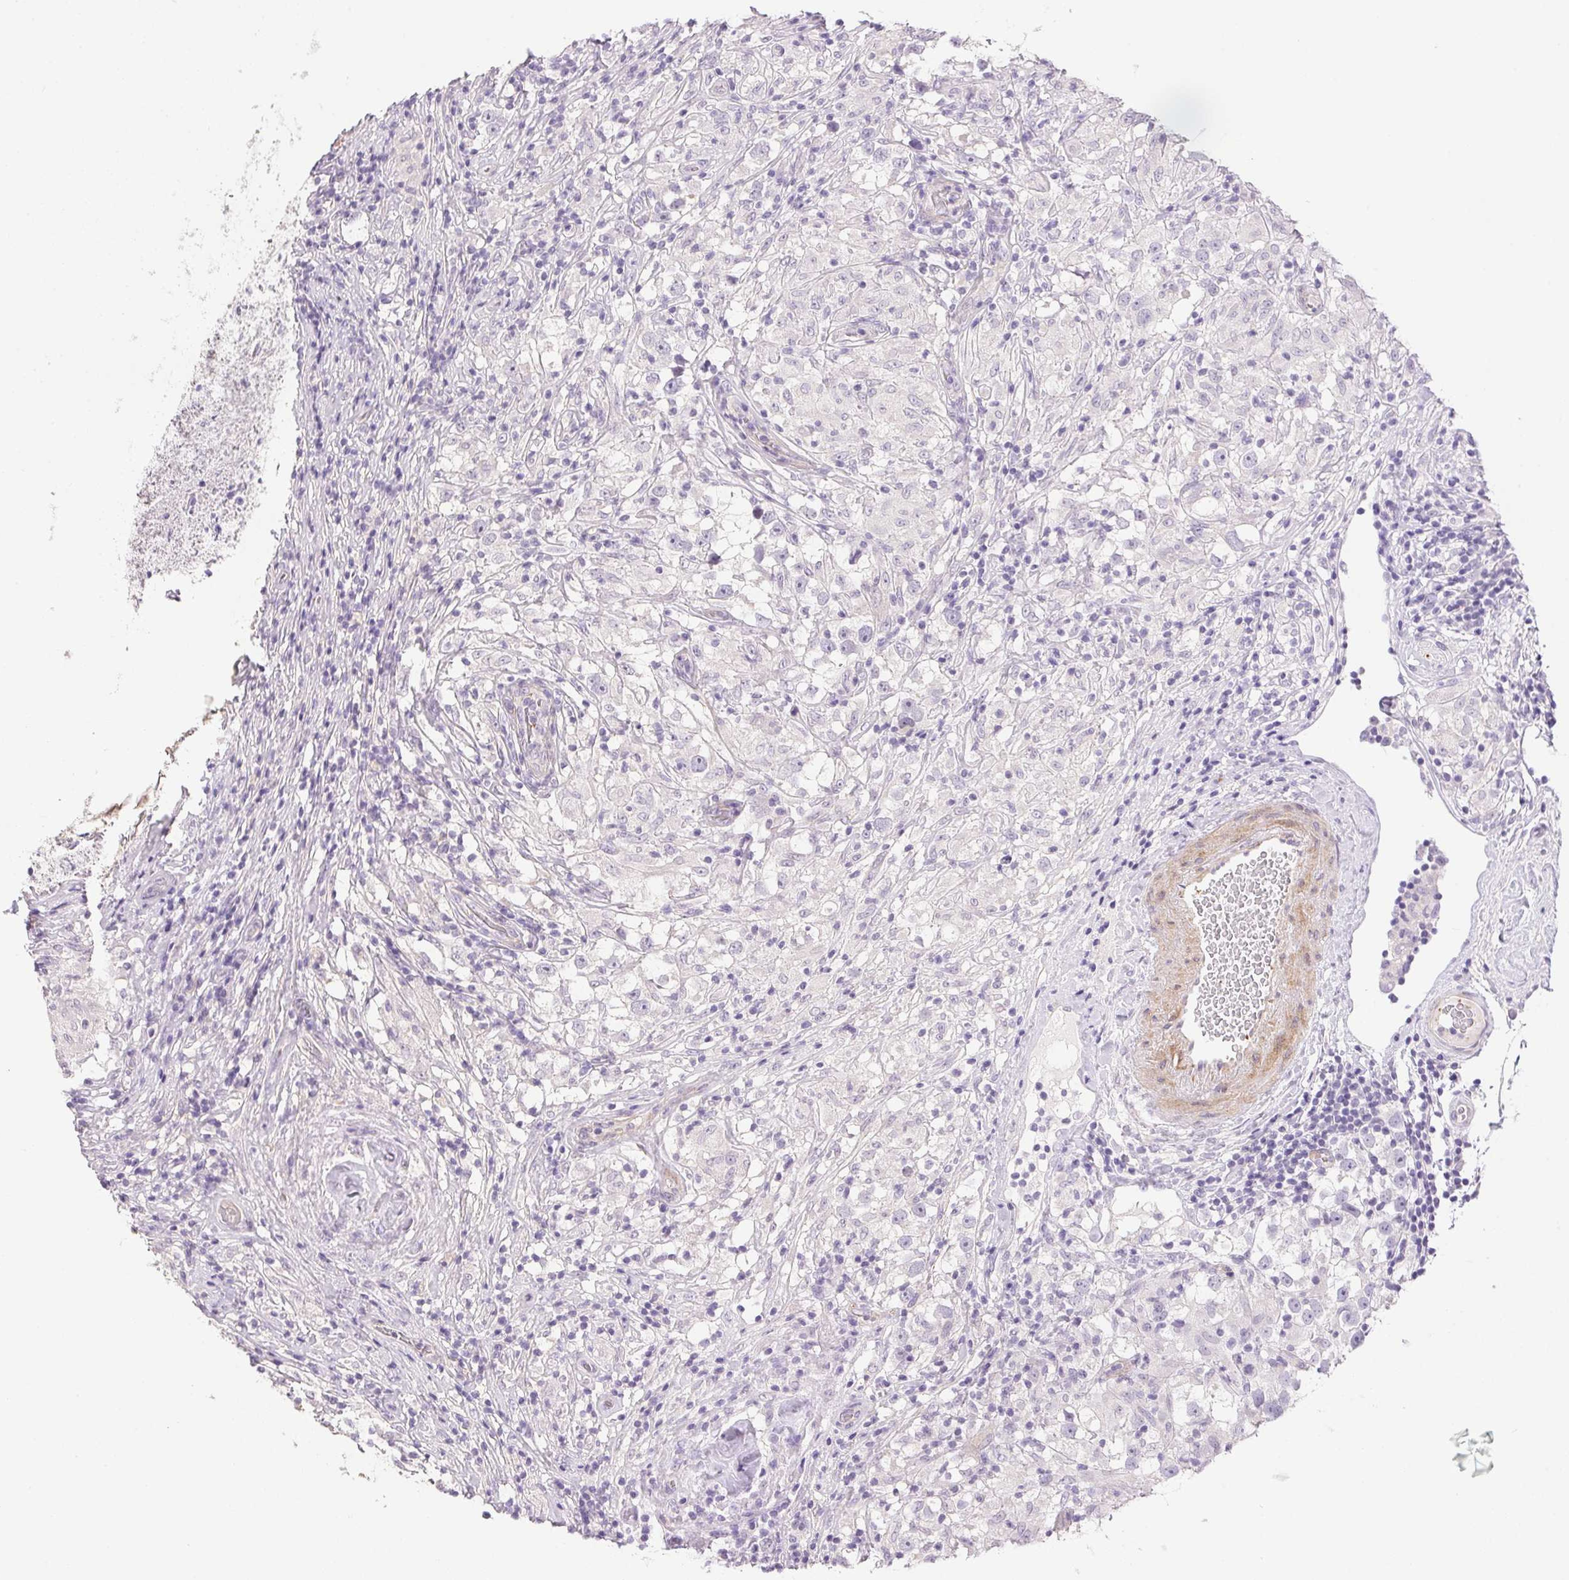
{"staining": {"intensity": "negative", "quantity": "none", "location": "none"}, "tissue": "testis cancer", "cell_type": "Tumor cells", "image_type": "cancer", "snomed": [{"axis": "morphology", "description": "Seminoma, NOS"}, {"axis": "topography", "description": "Testis"}], "caption": "This micrograph is of testis cancer (seminoma) stained with immunohistochemistry to label a protein in brown with the nuclei are counter-stained blue. There is no positivity in tumor cells.", "gene": "PRL", "patient": {"sex": "male", "age": 46}}